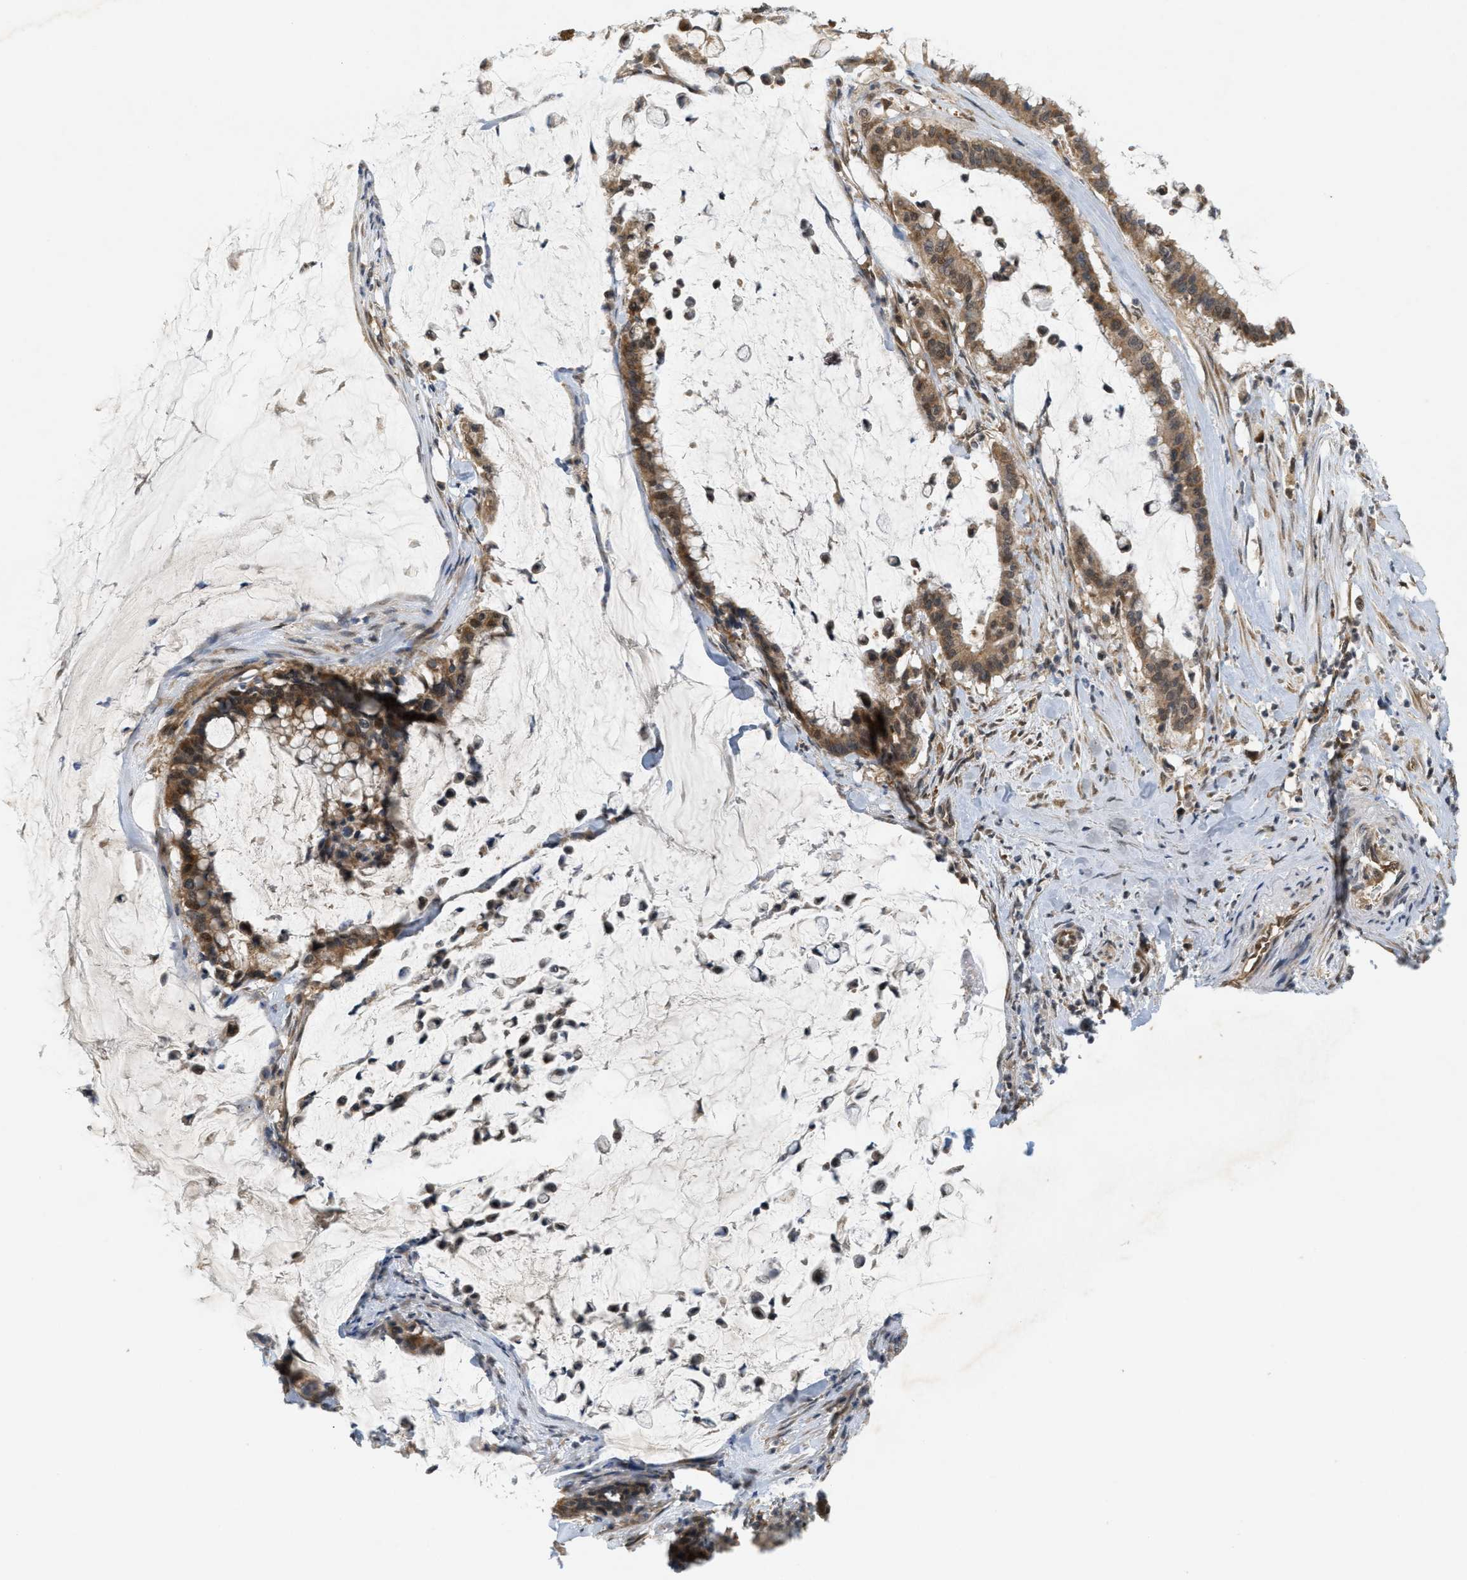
{"staining": {"intensity": "moderate", "quantity": ">75%", "location": "cytoplasmic/membranous,nuclear"}, "tissue": "pancreatic cancer", "cell_type": "Tumor cells", "image_type": "cancer", "snomed": [{"axis": "morphology", "description": "Adenocarcinoma, NOS"}, {"axis": "topography", "description": "Pancreas"}], "caption": "Tumor cells demonstrate medium levels of moderate cytoplasmic/membranous and nuclear expression in about >75% of cells in human pancreatic cancer. (DAB IHC with brightfield microscopy, high magnification).", "gene": "PRKD1", "patient": {"sex": "male", "age": 41}}